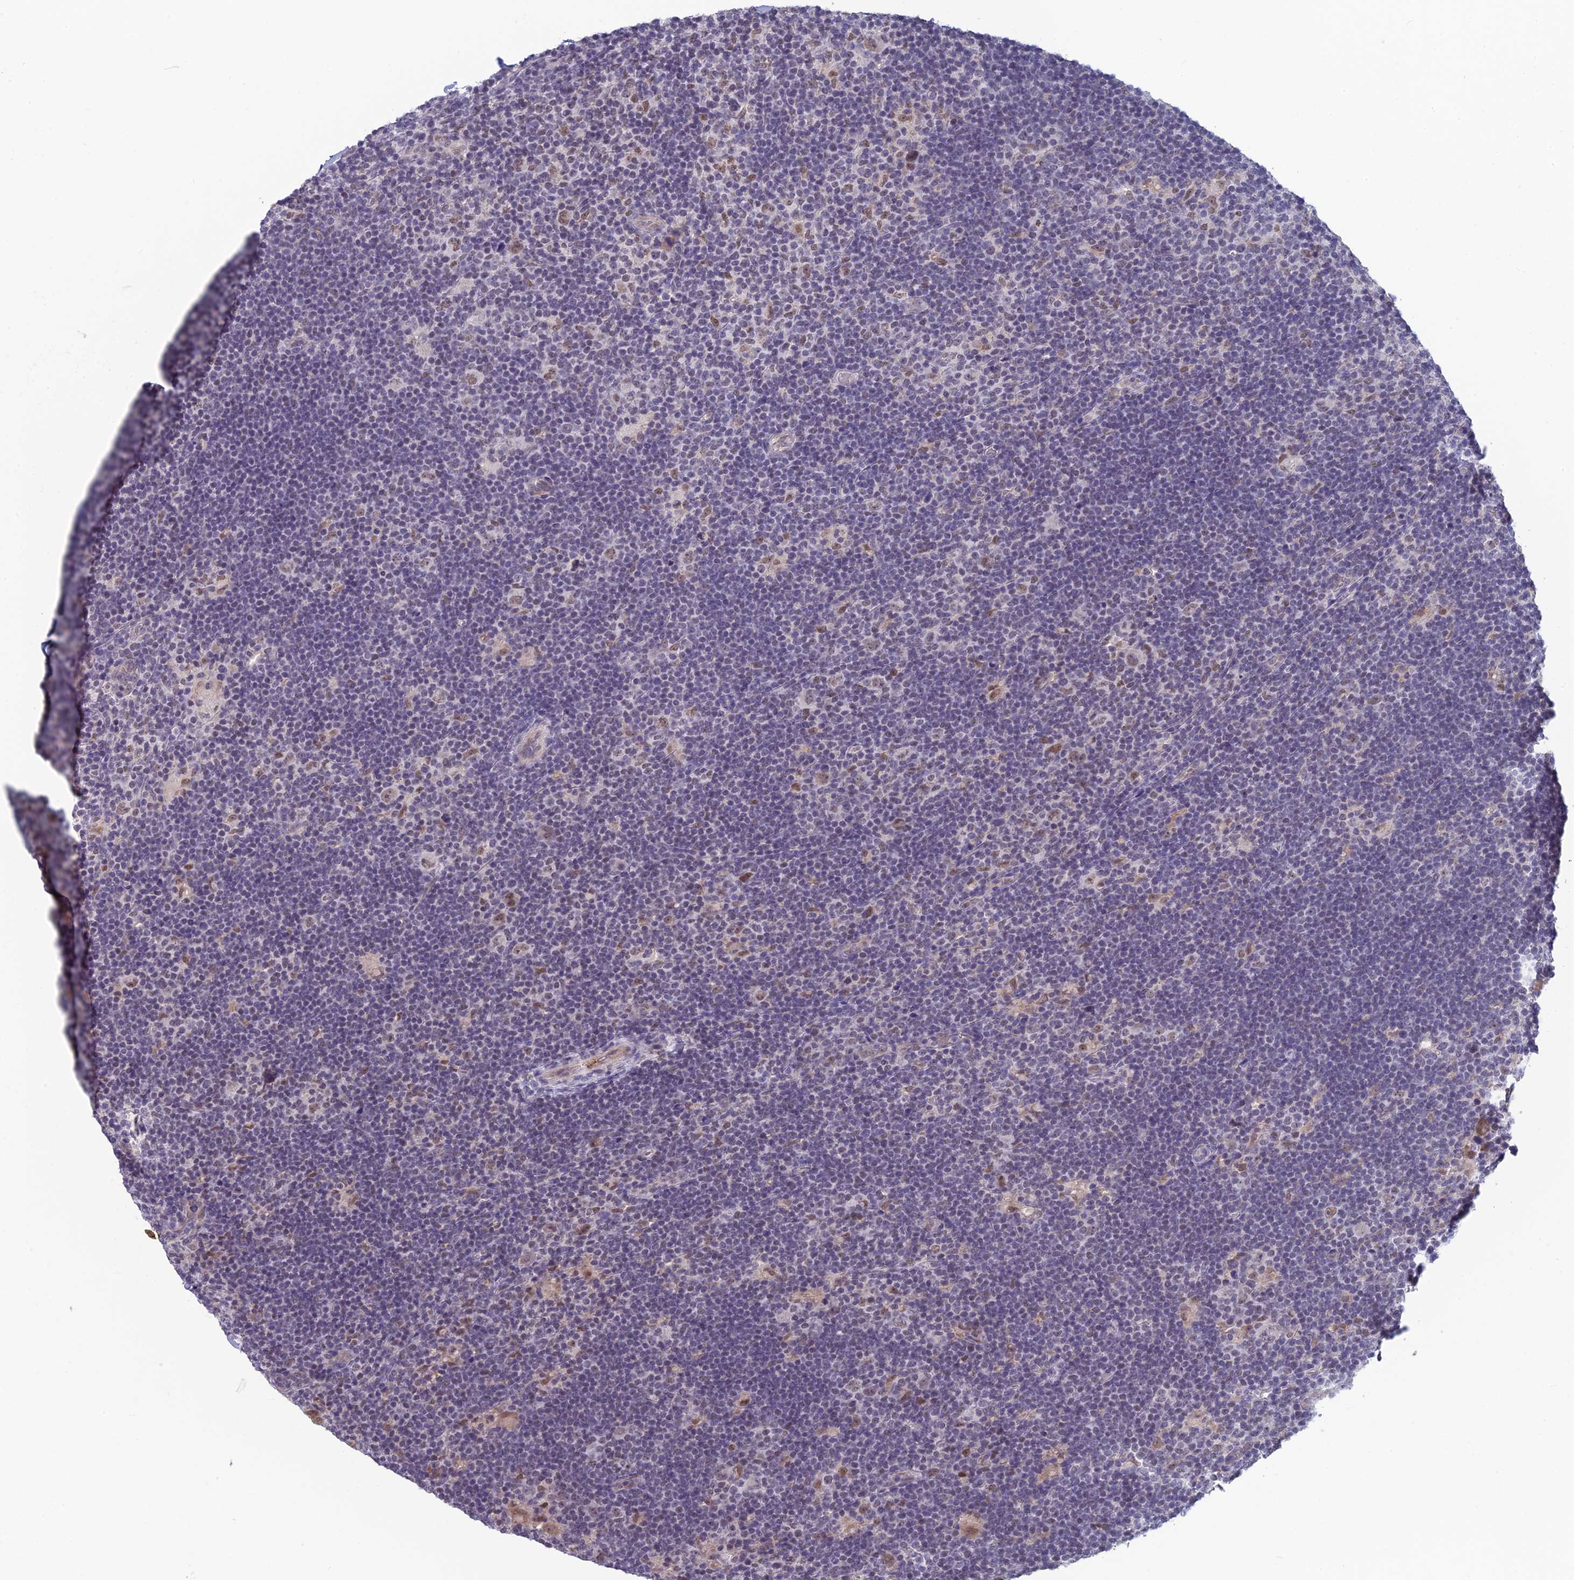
{"staining": {"intensity": "weak", "quantity": ">75%", "location": "nuclear"}, "tissue": "lymphoma", "cell_type": "Tumor cells", "image_type": "cancer", "snomed": [{"axis": "morphology", "description": "Hodgkin's disease, NOS"}, {"axis": "topography", "description": "Lymph node"}], "caption": "Brown immunohistochemical staining in human lymphoma displays weak nuclear expression in approximately >75% of tumor cells.", "gene": "MT-CO3", "patient": {"sex": "female", "age": 57}}